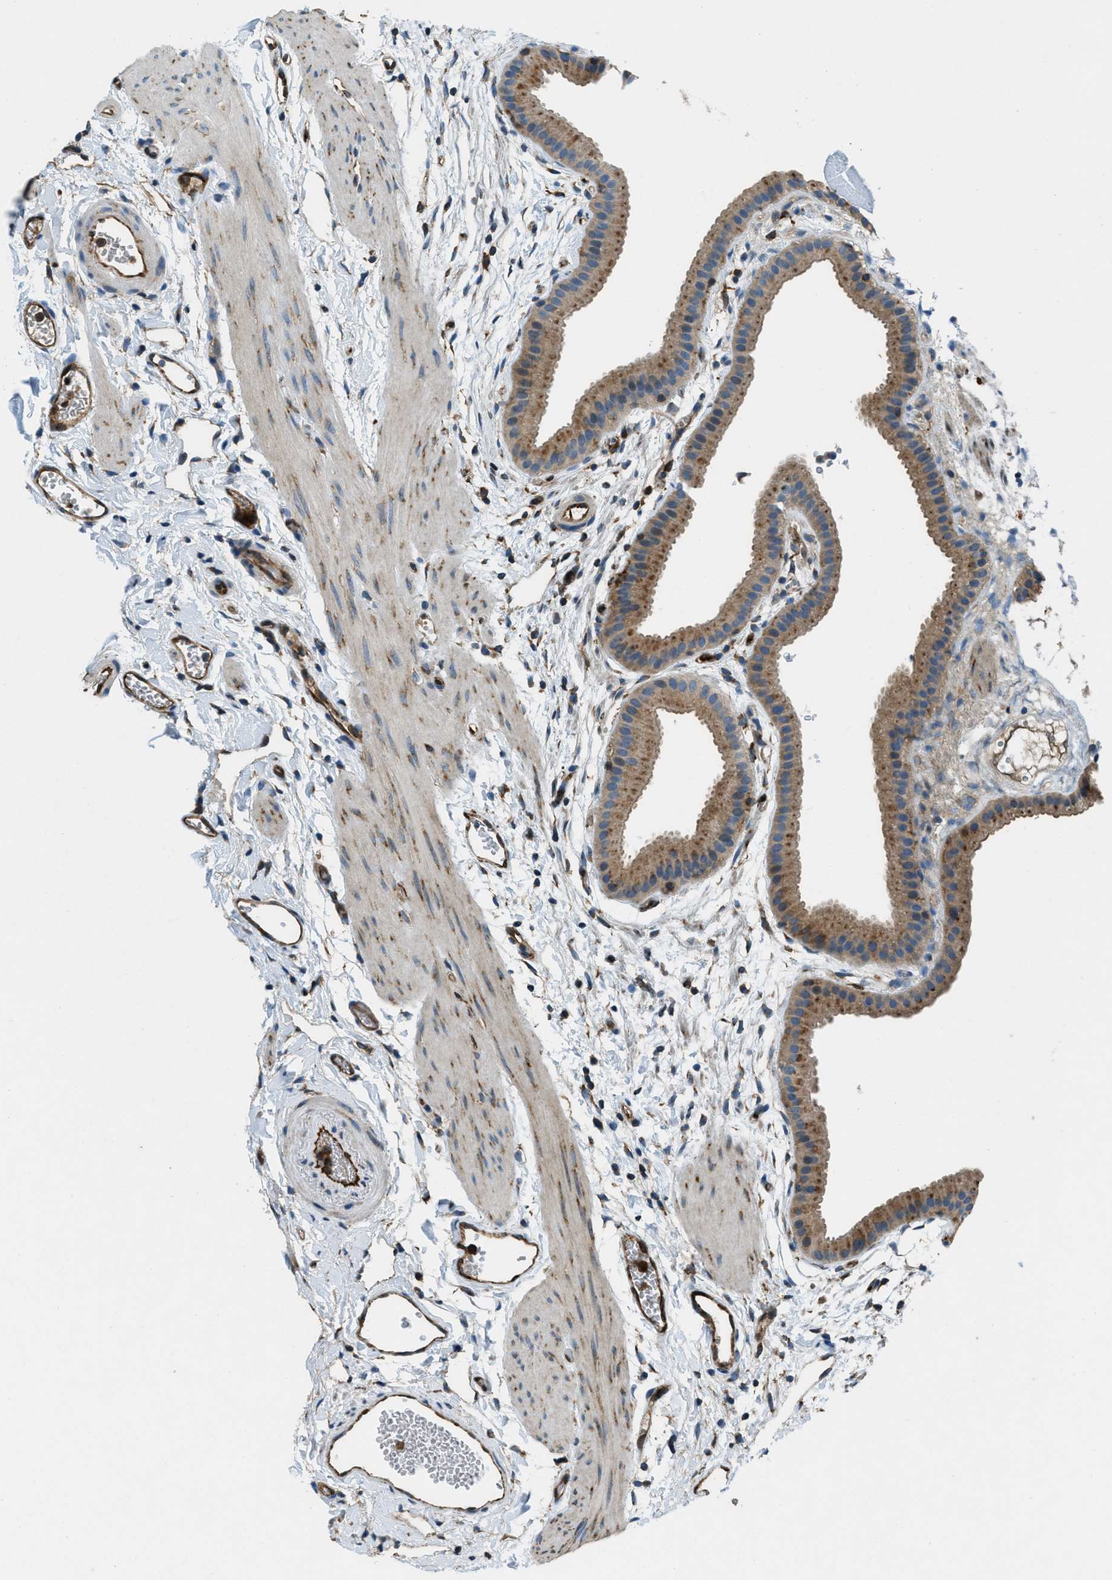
{"staining": {"intensity": "moderate", "quantity": ">75%", "location": "cytoplasmic/membranous,nuclear"}, "tissue": "gallbladder", "cell_type": "Glandular cells", "image_type": "normal", "snomed": [{"axis": "morphology", "description": "Normal tissue, NOS"}, {"axis": "topography", "description": "Gallbladder"}], "caption": "Moderate cytoplasmic/membranous,nuclear protein expression is present in about >75% of glandular cells in gallbladder.", "gene": "GIMAP8", "patient": {"sex": "female", "age": 64}}